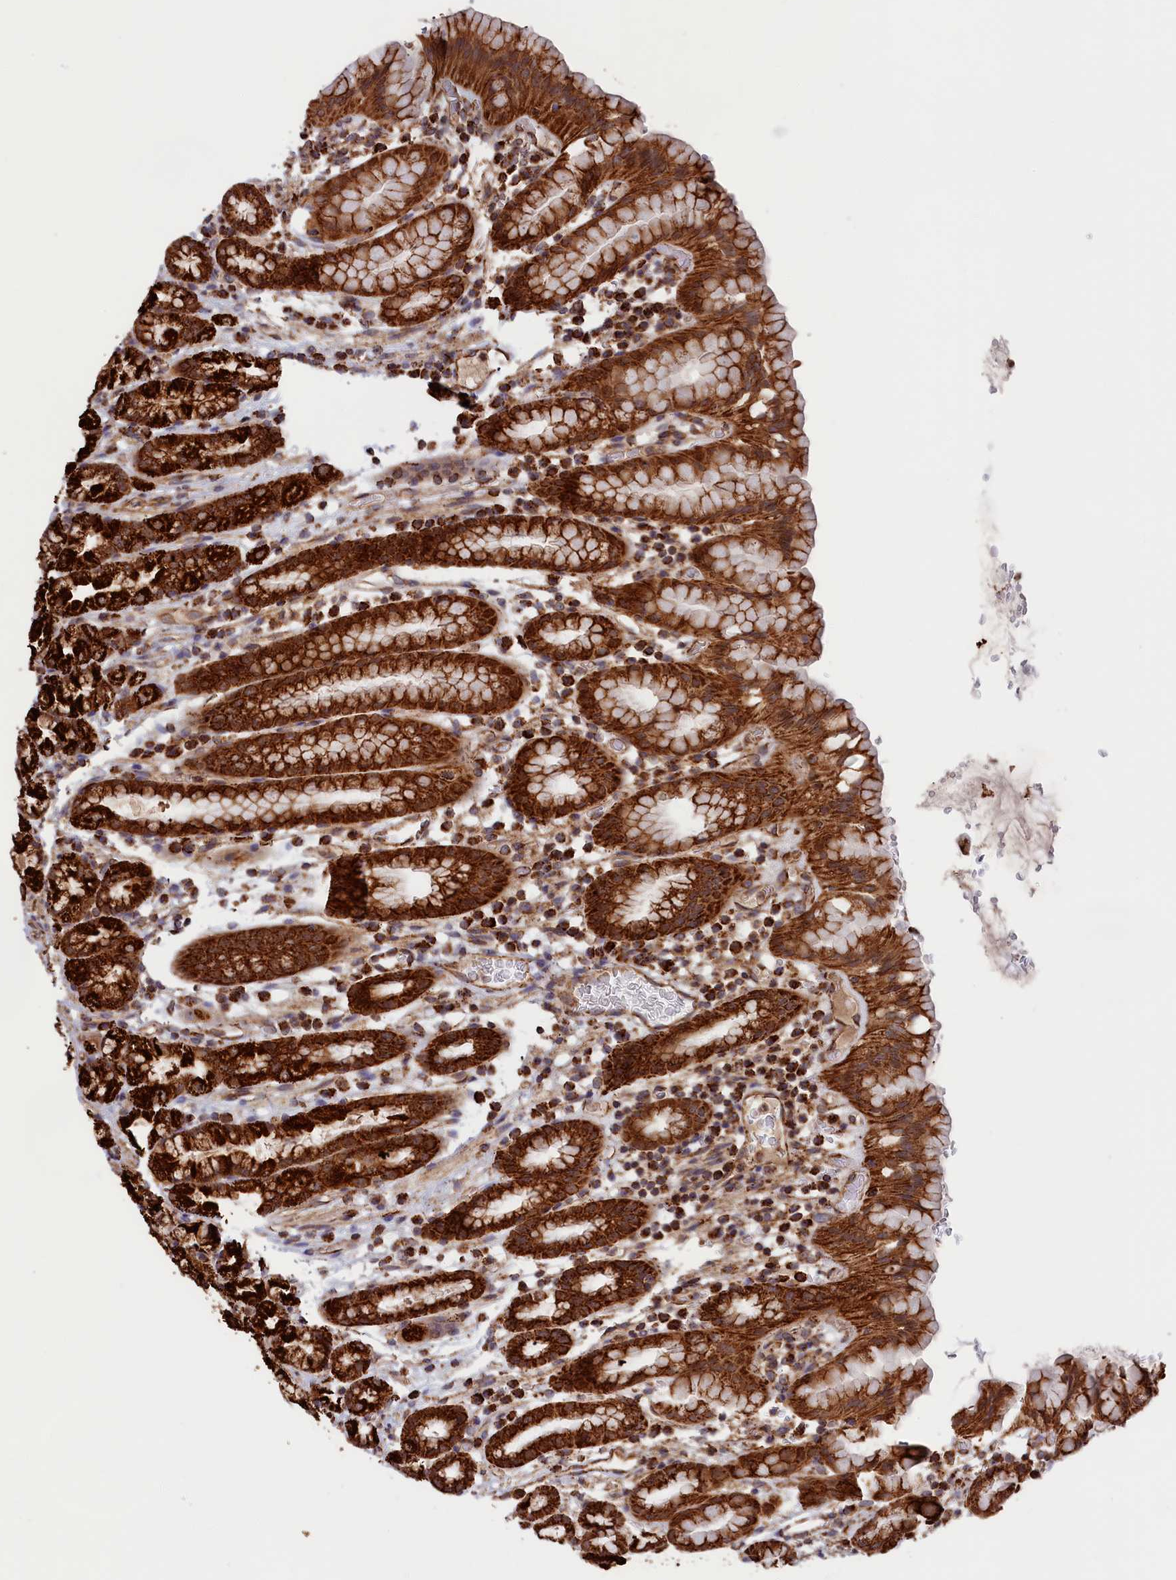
{"staining": {"intensity": "strong", "quantity": ">75%", "location": "cytoplasmic/membranous"}, "tissue": "stomach", "cell_type": "Glandular cells", "image_type": "normal", "snomed": [{"axis": "morphology", "description": "Normal tissue, NOS"}, {"axis": "topography", "description": "Stomach, upper"}, {"axis": "topography", "description": "Stomach, lower"}, {"axis": "topography", "description": "Small intestine"}], "caption": "High-magnification brightfield microscopy of benign stomach stained with DAB (3,3'-diaminobenzidine) (brown) and counterstained with hematoxylin (blue). glandular cells exhibit strong cytoplasmic/membranous positivity is appreciated in about>75% of cells. Nuclei are stained in blue.", "gene": "MACROD1", "patient": {"sex": "male", "age": 68}}